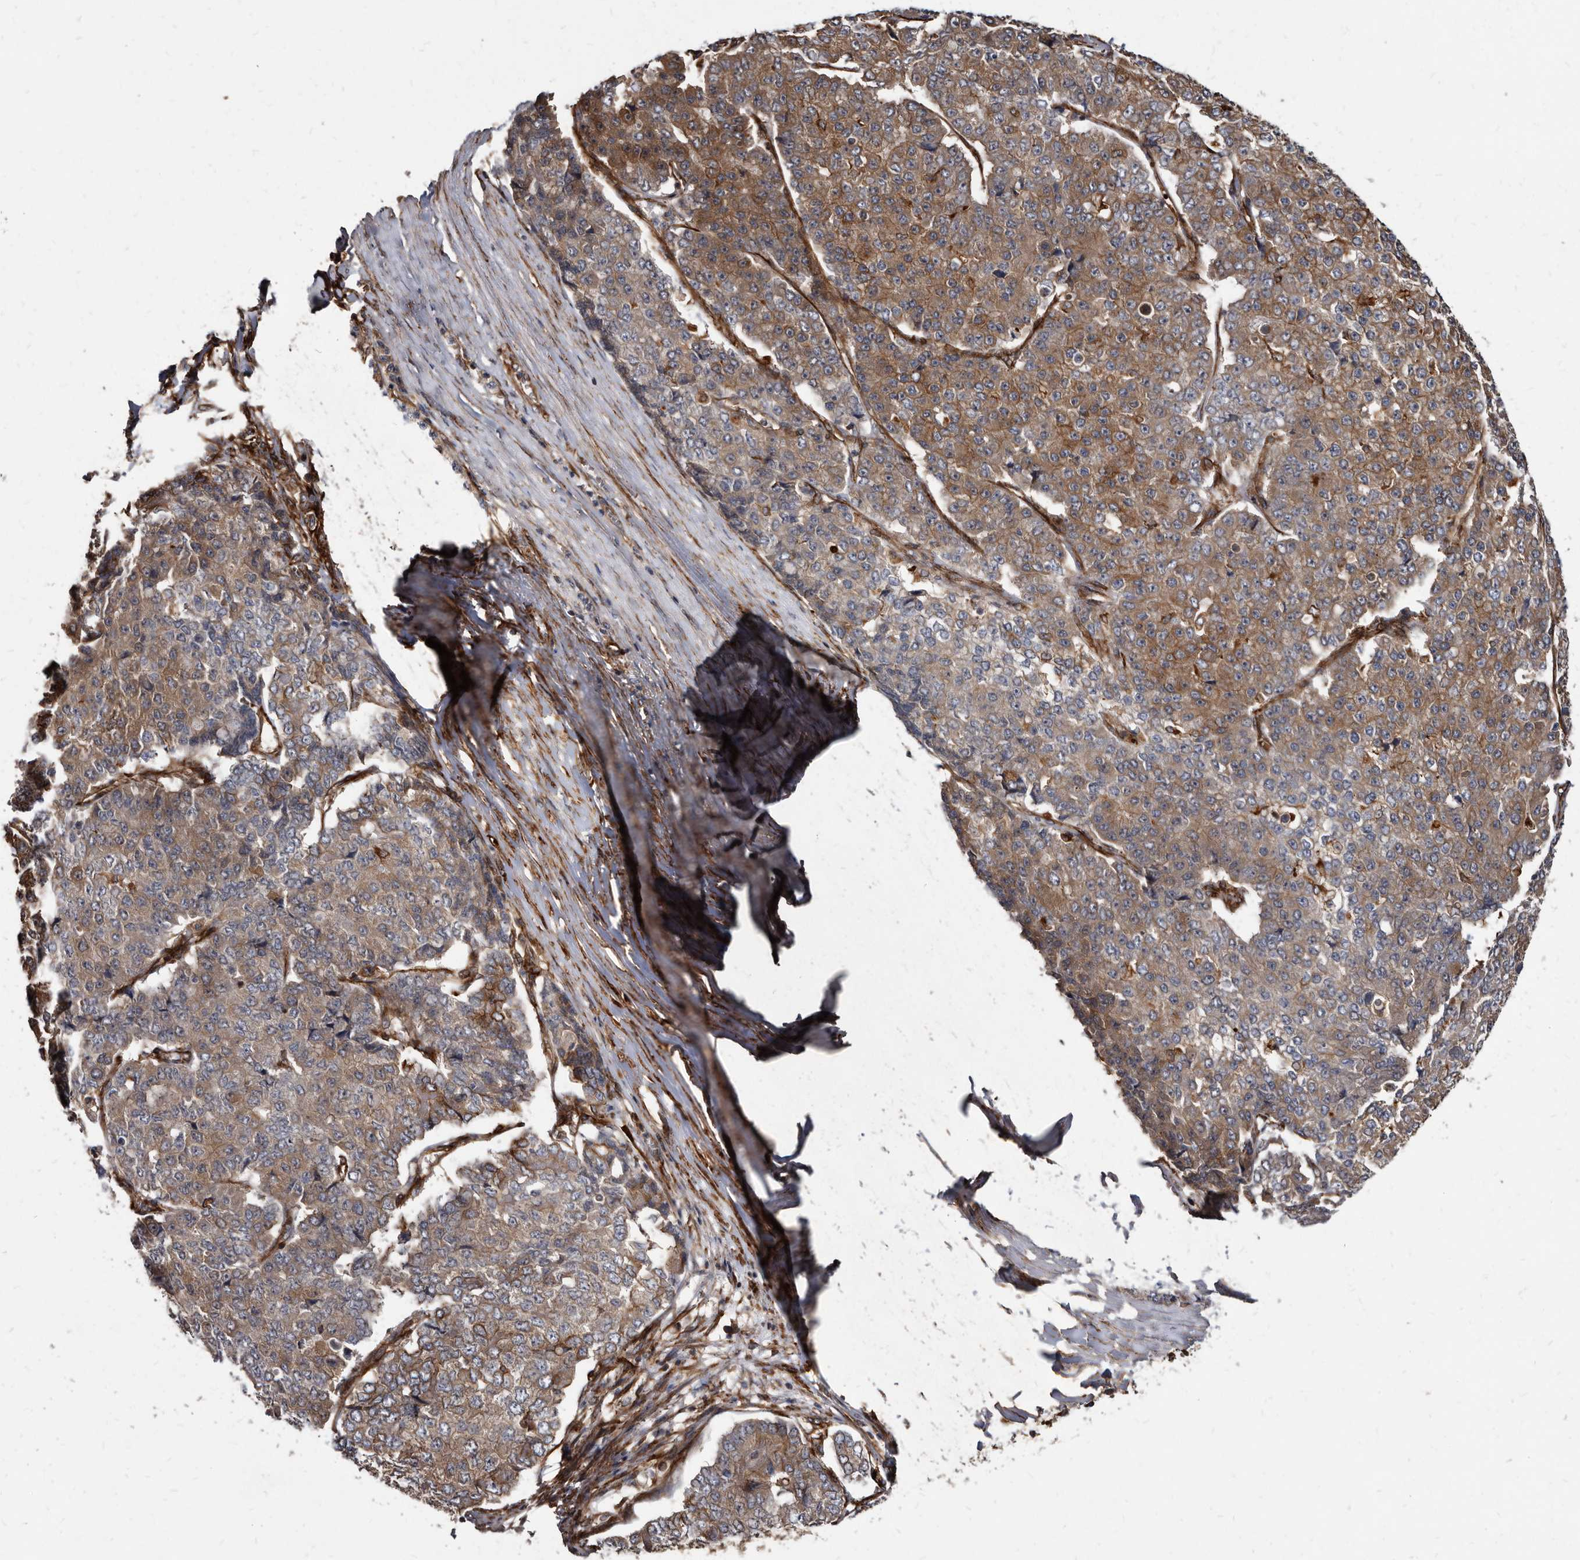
{"staining": {"intensity": "moderate", "quantity": ">75%", "location": "cytoplasmic/membranous"}, "tissue": "pancreatic cancer", "cell_type": "Tumor cells", "image_type": "cancer", "snomed": [{"axis": "morphology", "description": "Adenocarcinoma, NOS"}, {"axis": "topography", "description": "Pancreas"}], "caption": "DAB immunohistochemical staining of pancreatic cancer (adenocarcinoma) demonstrates moderate cytoplasmic/membranous protein positivity in about >75% of tumor cells.", "gene": "KCTD20", "patient": {"sex": "male", "age": 50}}